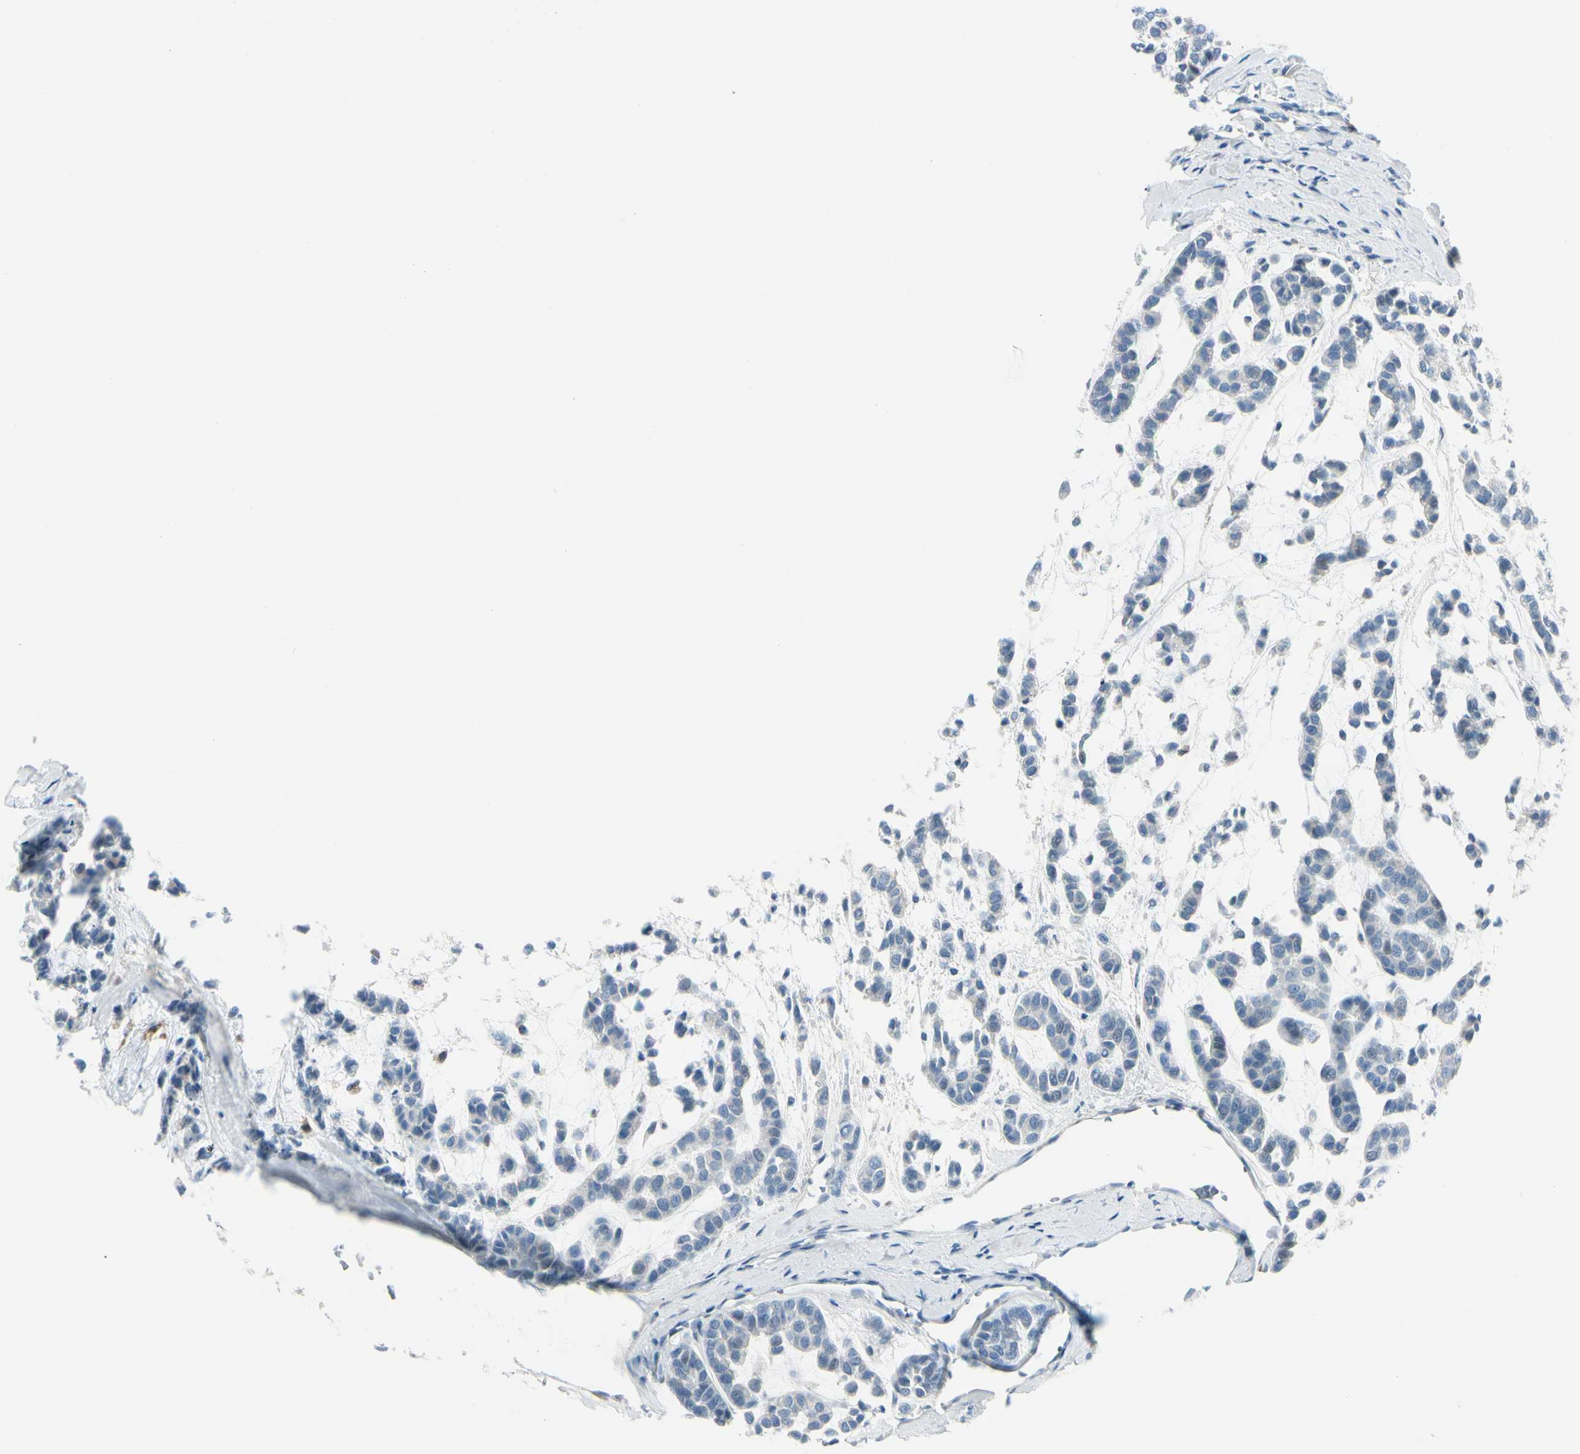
{"staining": {"intensity": "negative", "quantity": "none", "location": "none"}, "tissue": "head and neck cancer", "cell_type": "Tumor cells", "image_type": "cancer", "snomed": [{"axis": "morphology", "description": "Adenocarcinoma, NOS"}, {"axis": "morphology", "description": "Adenoma, NOS"}, {"axis": "topography", "description": "Head-Neck"}], "caption": "DAB (3,3'-diaminobenzidine) immunohistochemical staining of adenoma (head and neck) reveals no significant positivity in tumor cells. (DAB IHC visualized using brightfield microscopy, high magnification).", "gene": "TRAF1", "patient": {"sex": "female", "age": 55}}